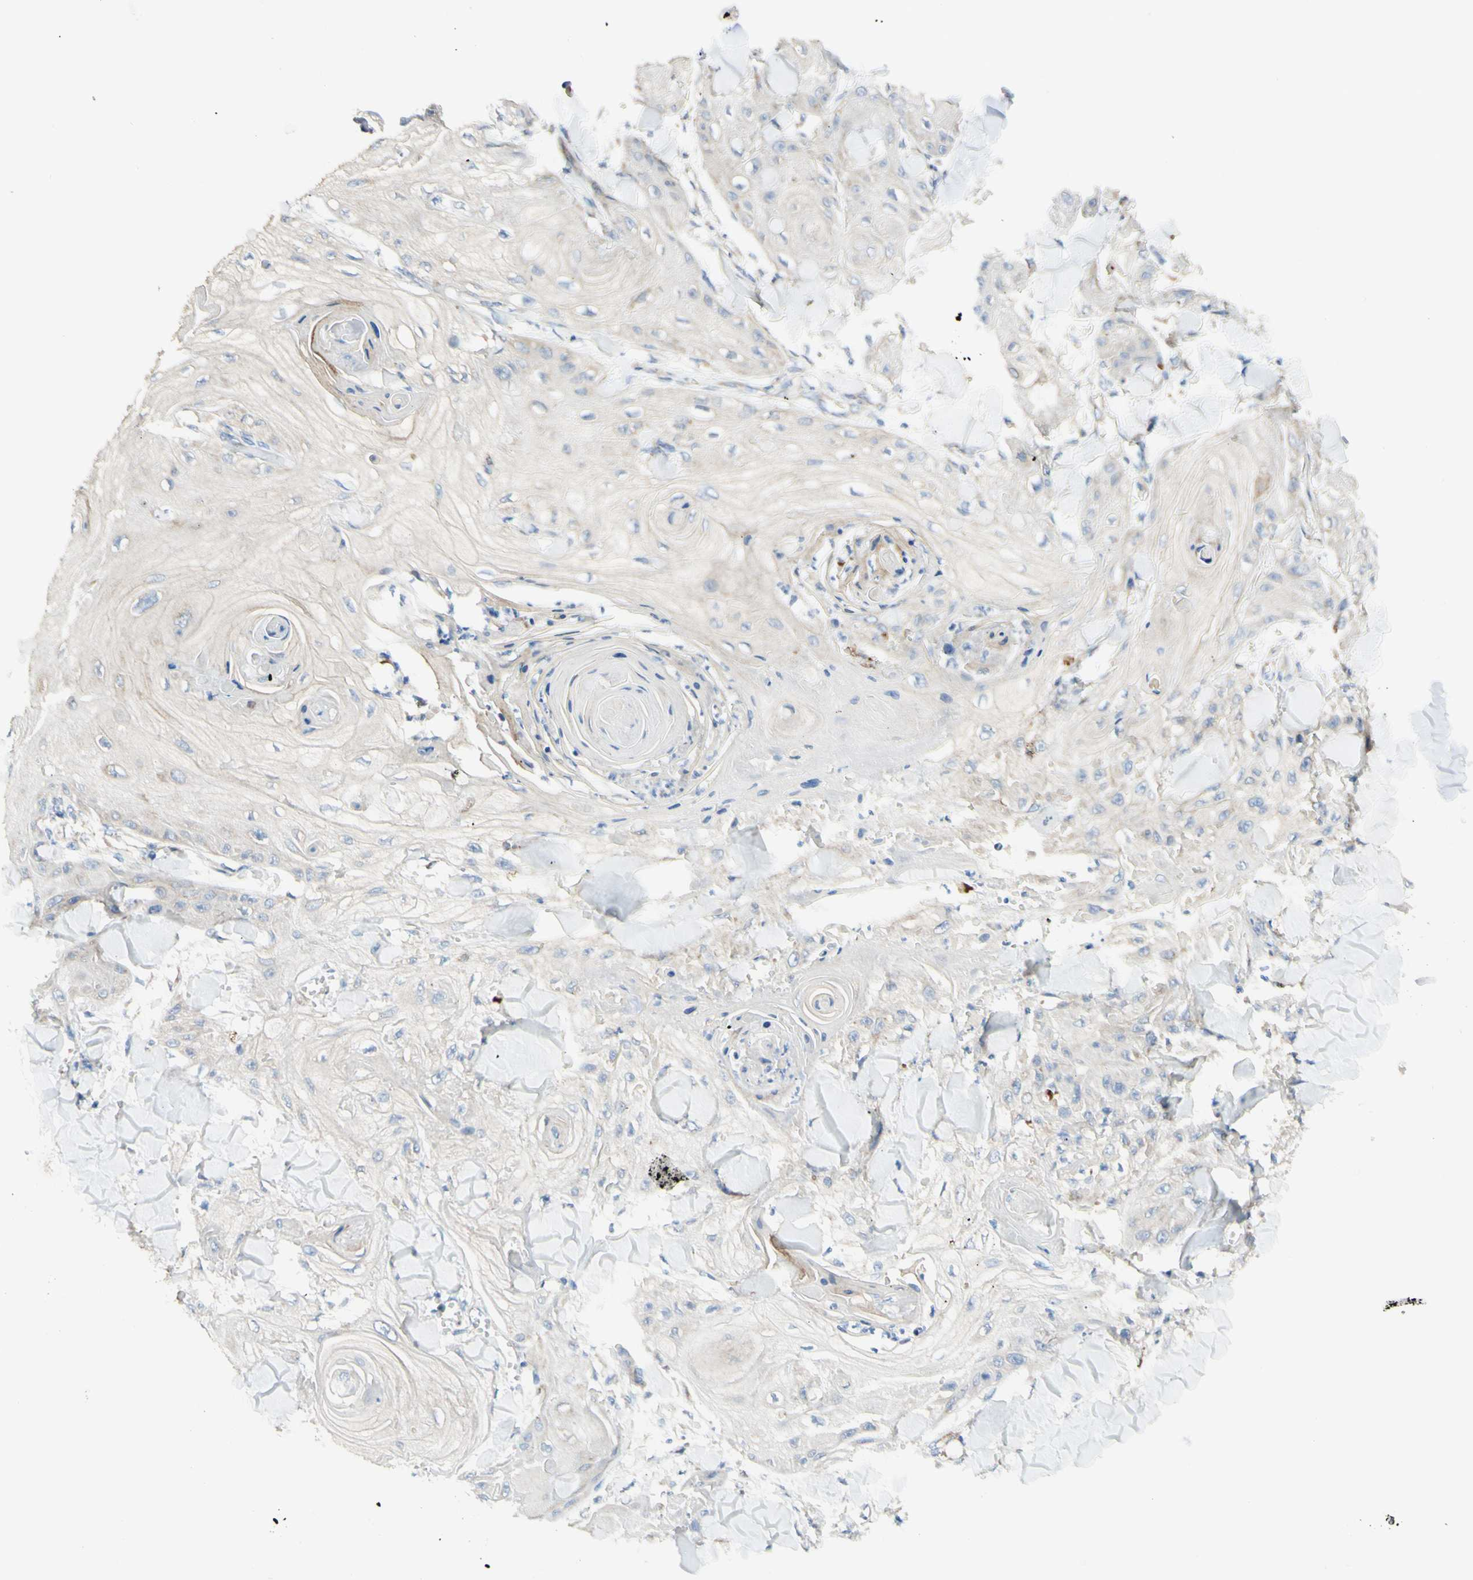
{"staining": {"intensity": "weak", "quantity": "<25%", "location": "cytoplasmic/membranous"}, "tissue": "skin cancer", "cell_type": "Tumor cells", "image_type": "cancer", "snomed": [{"axis": "morphology", "description": "Squamous cell carcinoma, NOS"}, {"axis": "topography", "description": "Skin"}], "caption": "An IHC histopathology image of skin squamous cell carcinoma is shown. There is no staining in tumor cells of skin squamous cell carcinoma.", "gene": "ARMC10", "patient": {"sex": "male", "age": 74}}